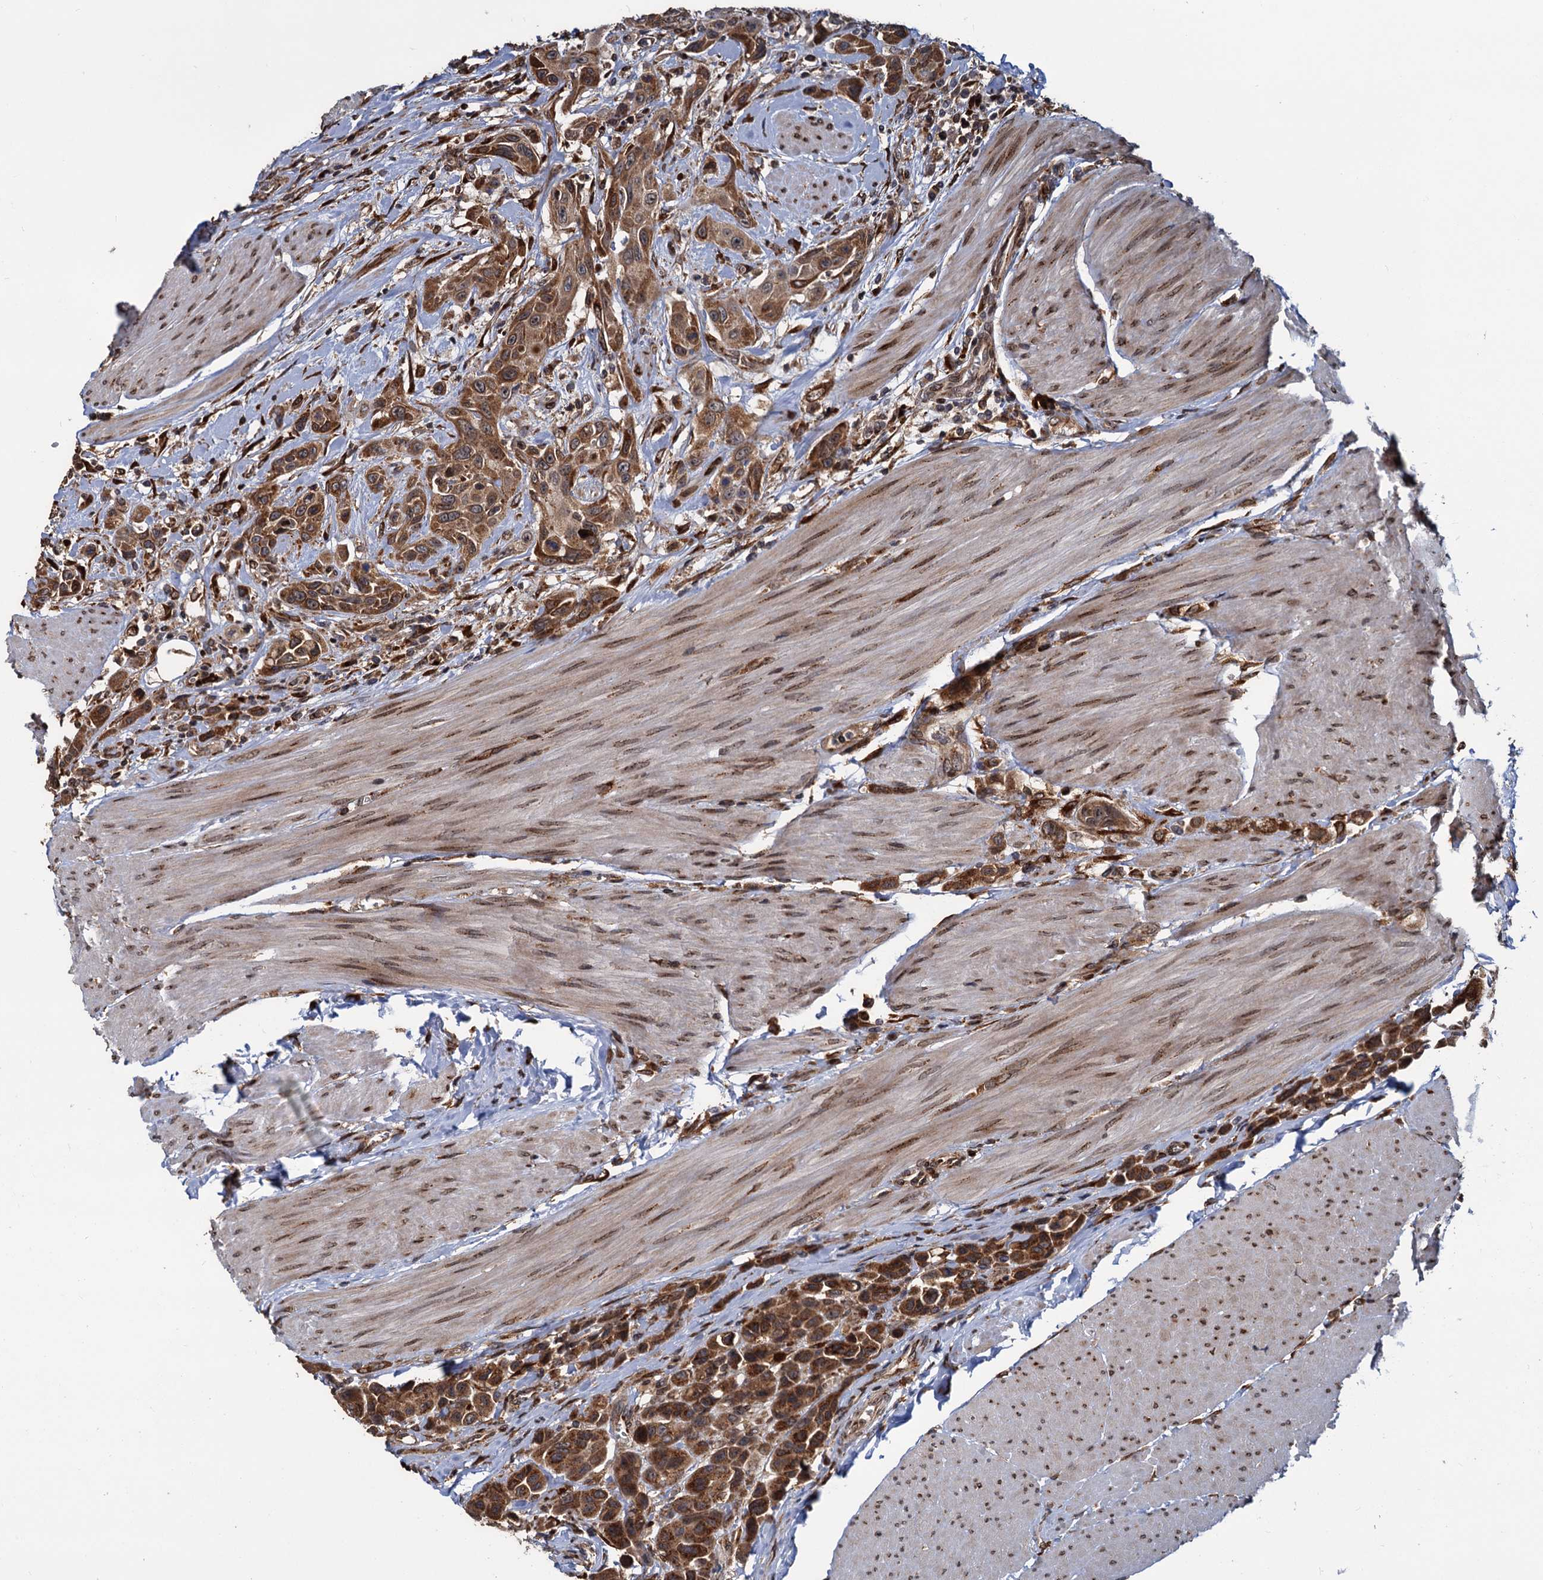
{"staining": {"intensity": "strong", "quantity": ">75%", "location": "cytoplasmic/membranous"}, "tissue": "urothelial cancer", "cell_type": "Tumor cells", "image_type": "cancer", "snomed": [{"axis": "morphology", "description": "Urothelial carcinoma, High grade"}, {"axis": "topography", "description": "Urinary bladder"}], "caption": "IHC image of urothelial carcinoma (high-grade) stained for a protein (brown), which exhibits high levels of strong cytoplasmic/membranous positivity in about >75% of tumor cells.", "gene": "SAAL1", "patient": {"sex": "male", "age": 50}}